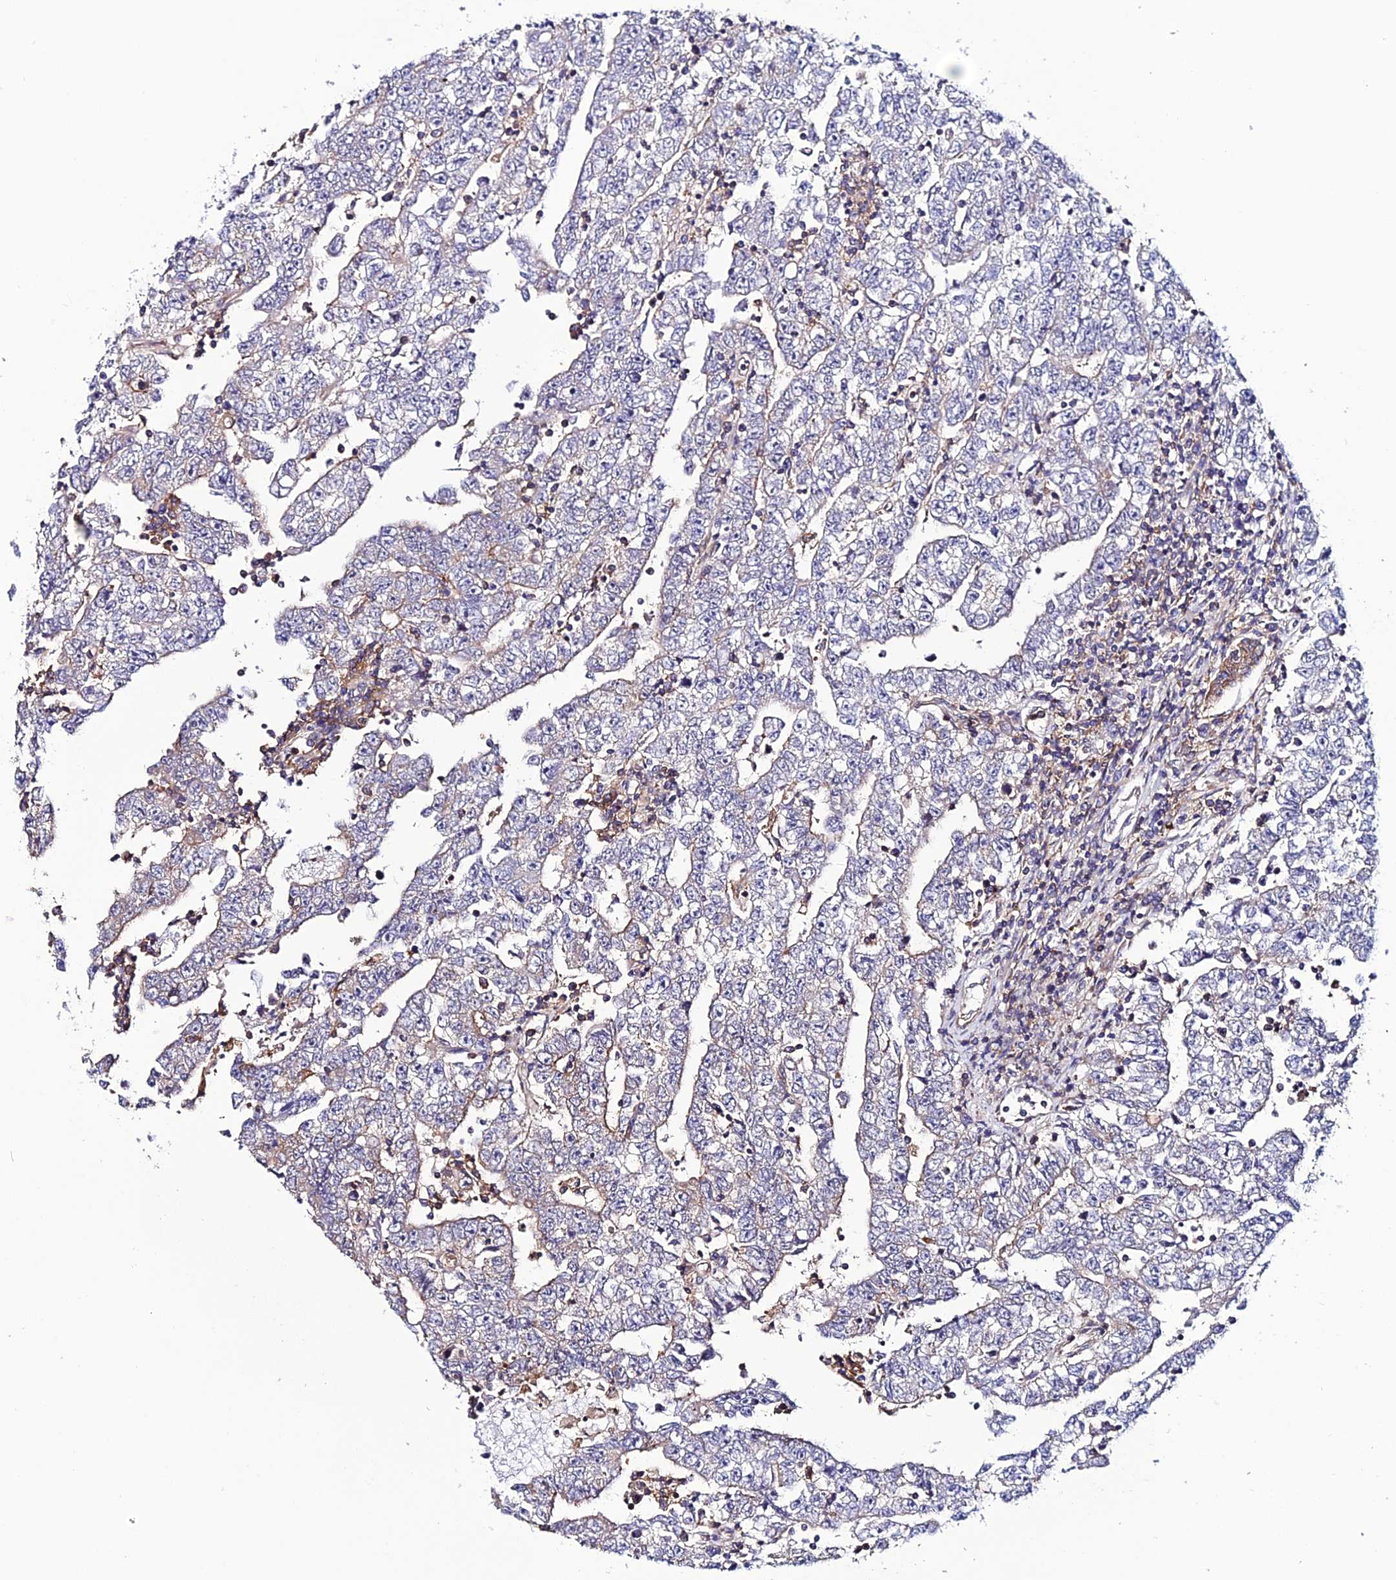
{"staining": {"intensity": "moderate", "quantity": "<25%", "location": "cytoplasmic/membranous"}, "tissue": "testis cancer", "cell_type": "Tumor cells", "image_type": "cancer", "snomed": [{"axis": "morphology", "description": "Carcinoma, Embryonal, NOS"}, {"axis": "topography", "description": "Testis"}], "caption": "IHC photomicrograph of human testis cancer stained for a protein (brown), which demonstrates low levels of moderate cytoplasmic/membranous staining in approximately <25% of tumor cells.", "gene": "USP17L15", "patient": {"sex": "male", "age": 25}}